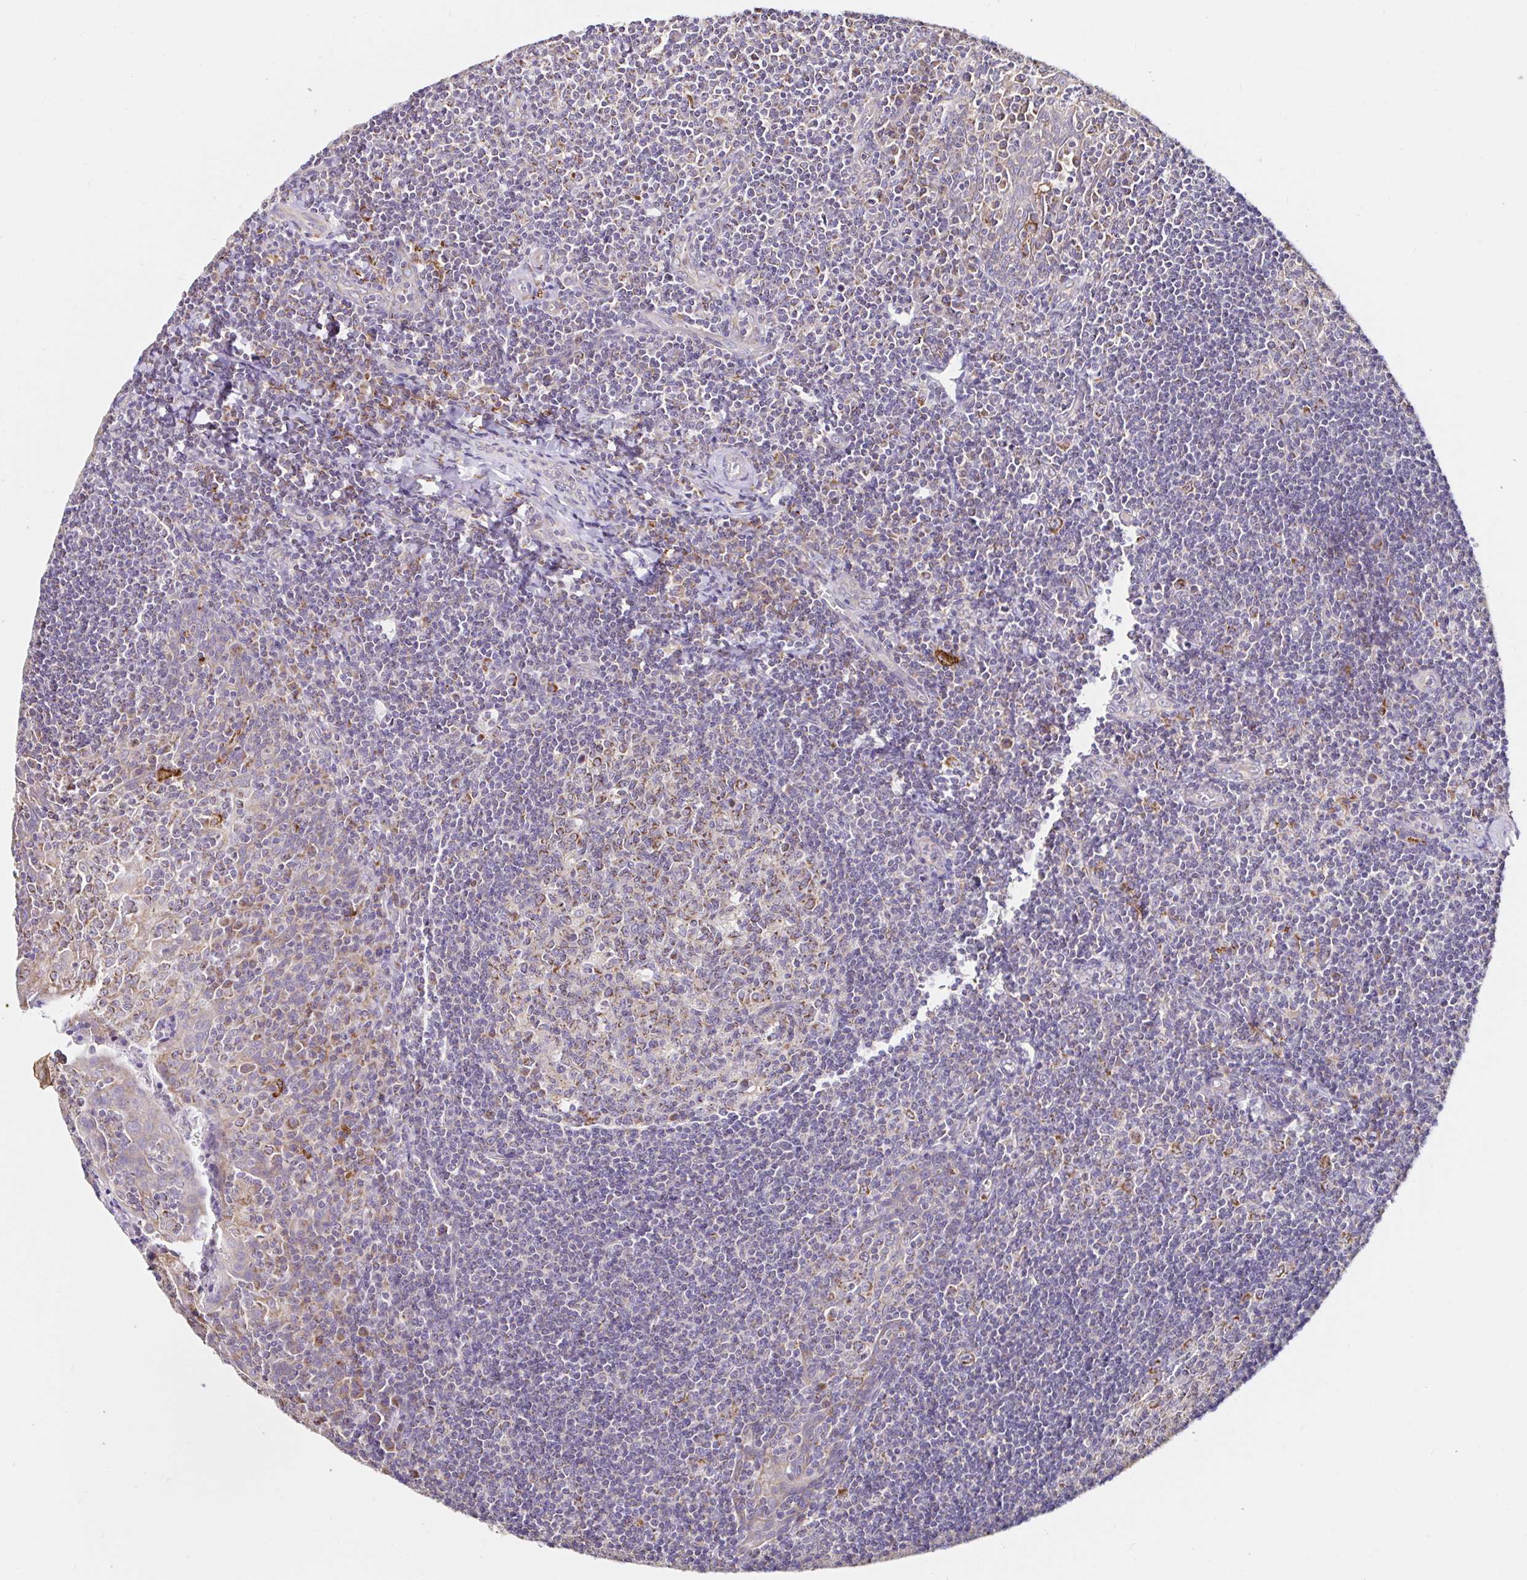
{"staining": {"intensity": "moderate", "quantity": "25%-75%", "location": "cytoplasmic/membranous"}, "tissue": "tonsil", "cell_type": "Germinal center cells", "image_type": "normal", "snomed": [{"axis": "morphology", "description": "Normal tissue, NOS"}, {"axis": "morphology", "description": "Inflammation, NOS"}, {"axis": "topography", "description": "Tonsil"}], "caption": "High-magnification brightfield microscopy of normal tonsil stained with DAB (brown) and counterstained with hematoxylin (blue). germinal center cells exhibit moderate cytoplasmic/membranous positivity is present in approximately25%-75% of cells.", "gene": "MSR1", "patient": {"sex": "female", "age": 31}}